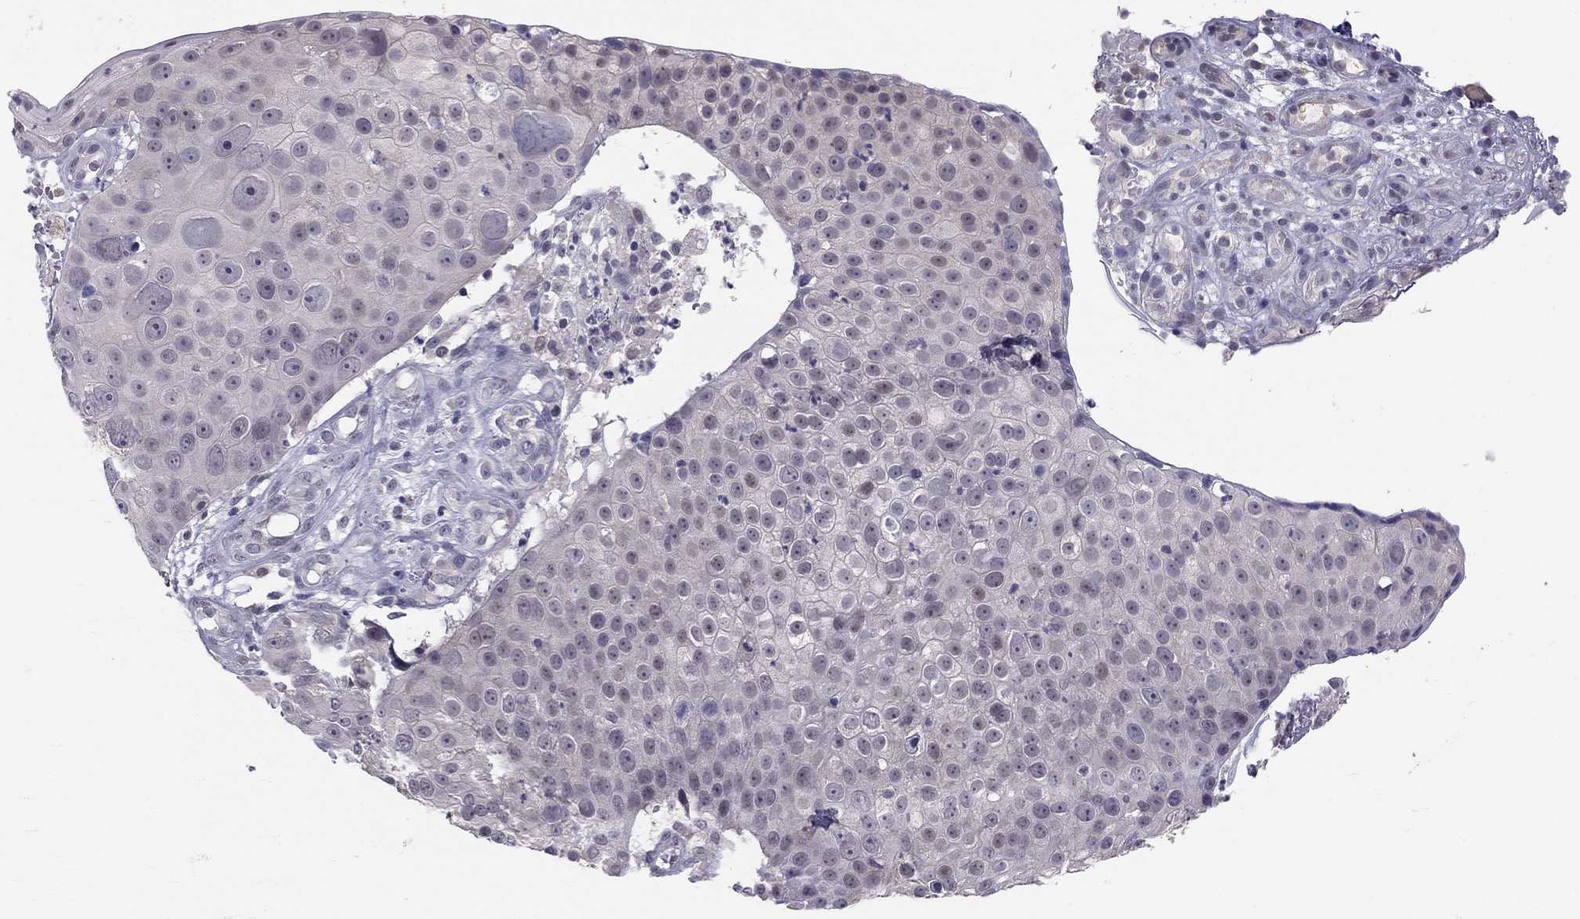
{"staining": {"intensity": "negative", "quantity": "none", "location": "none"}, "tissue": "skin cancer", "cell_type": "Tumor cells", "image_type": "cancer", "snomed": [{"axis": "morphology", "description": "Squamous cell carcinoma, NOS"}, {"axis": "topography", "description": "Skin"}], "caption": "Immunohistochemical staining of skin cancer reveals no significant staining in tumor cells.", "gene": "HSF2BP", "patient": {"sex": "male", "age": 71}}